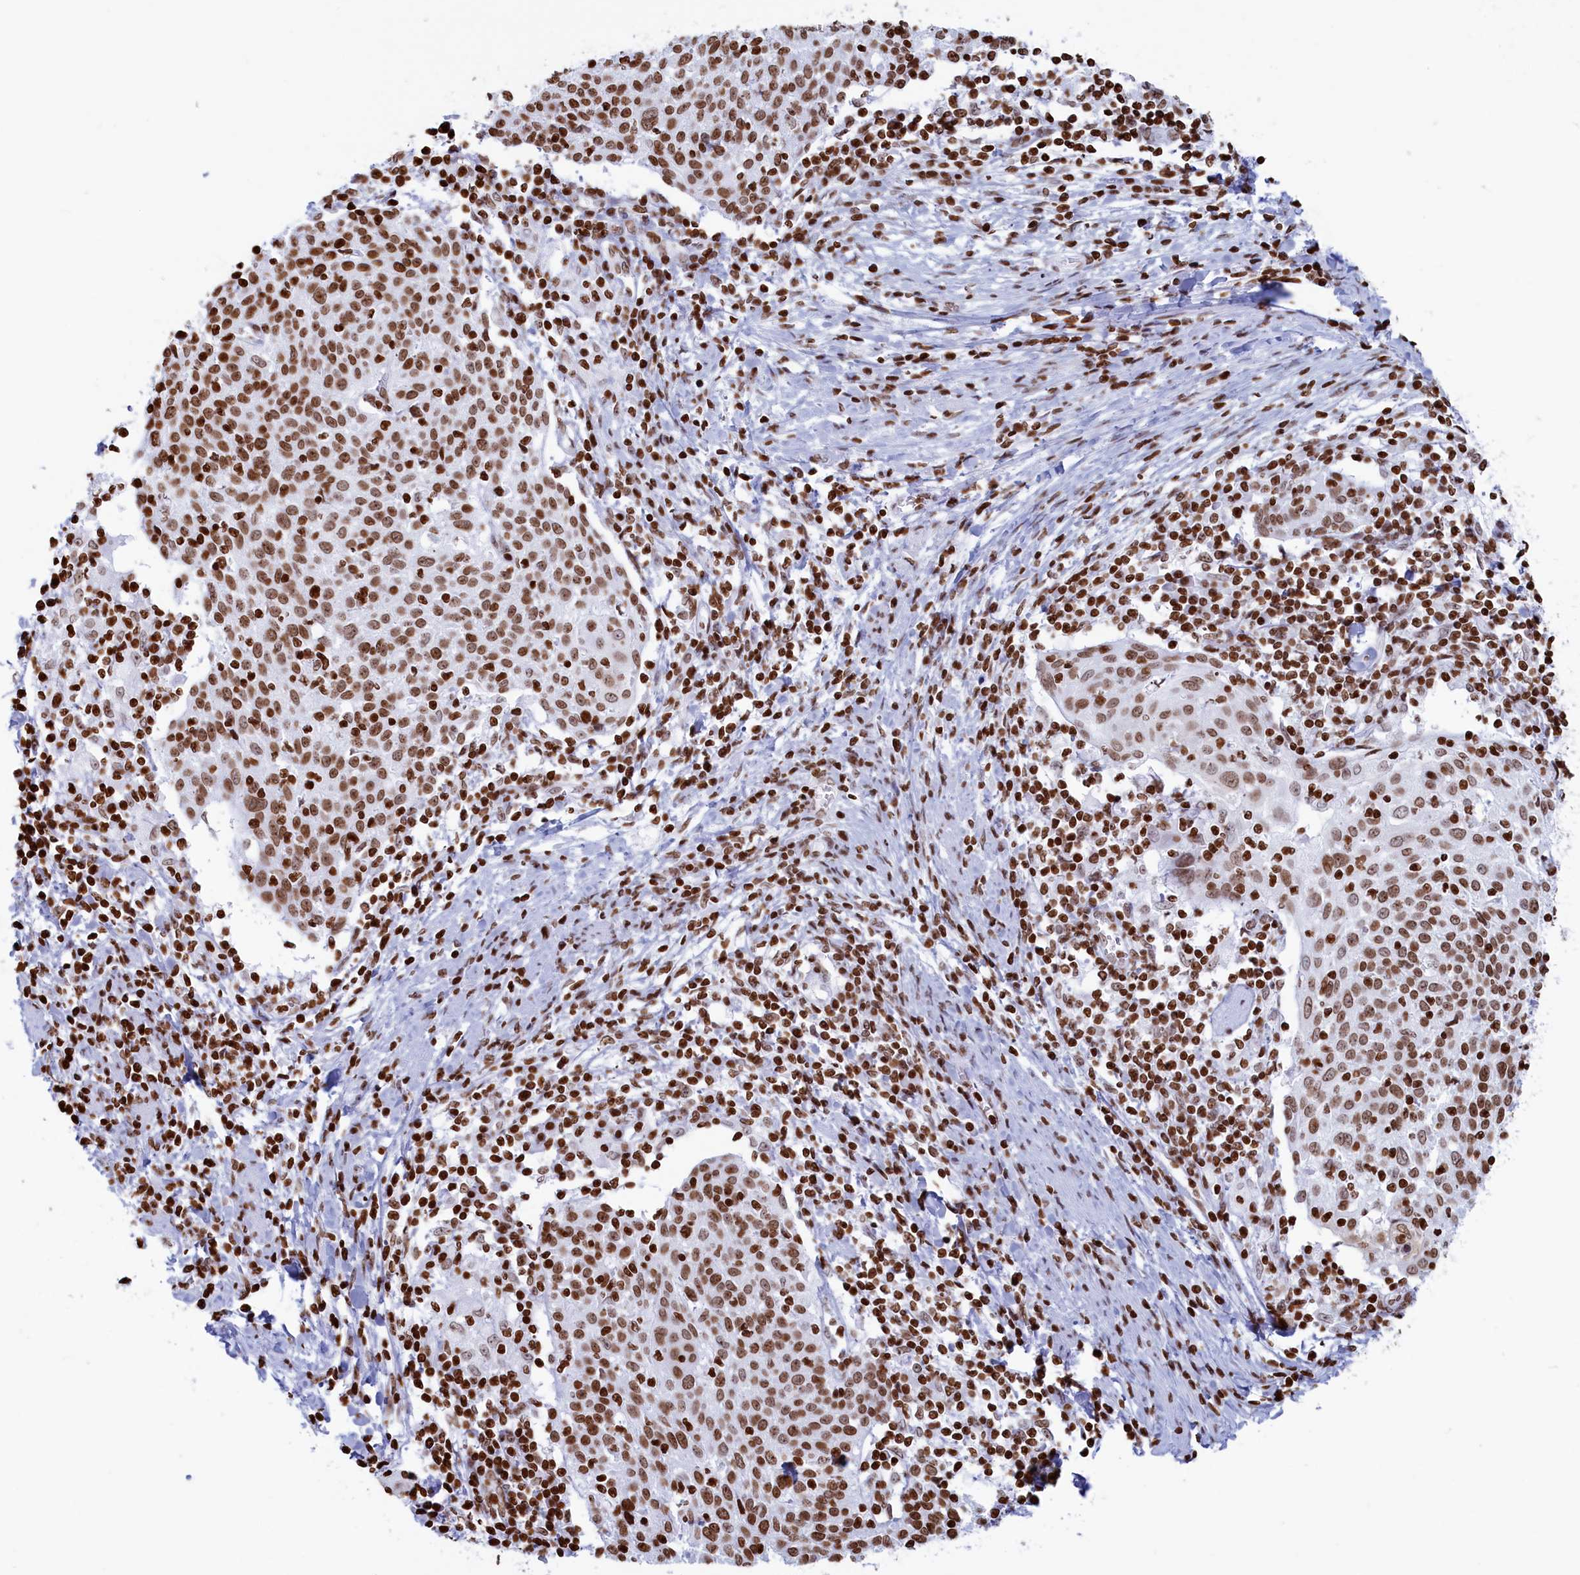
{"staining": {"intensity": "moderate", "quantity": ">75%", "location": "nuclear"}, "tissue": "cervical cancer", "cell_type": "Tumor cells", "image_type": "cancer", "snomed": [{"axis": "morphology", "description": "Squamous cell carcinoma, NOS"}, {"axis": "topography", "description": "Cervix"}], "caption": "Protein expression analysis of human cervical cancer (squamous cell carcinoma) reveals moderate nuclear staining in about >75% of tumor cells. Nuclei are stained in blue.", "gene": "APOBEC3A", "patient": {"sex": "female", "age": 52}}